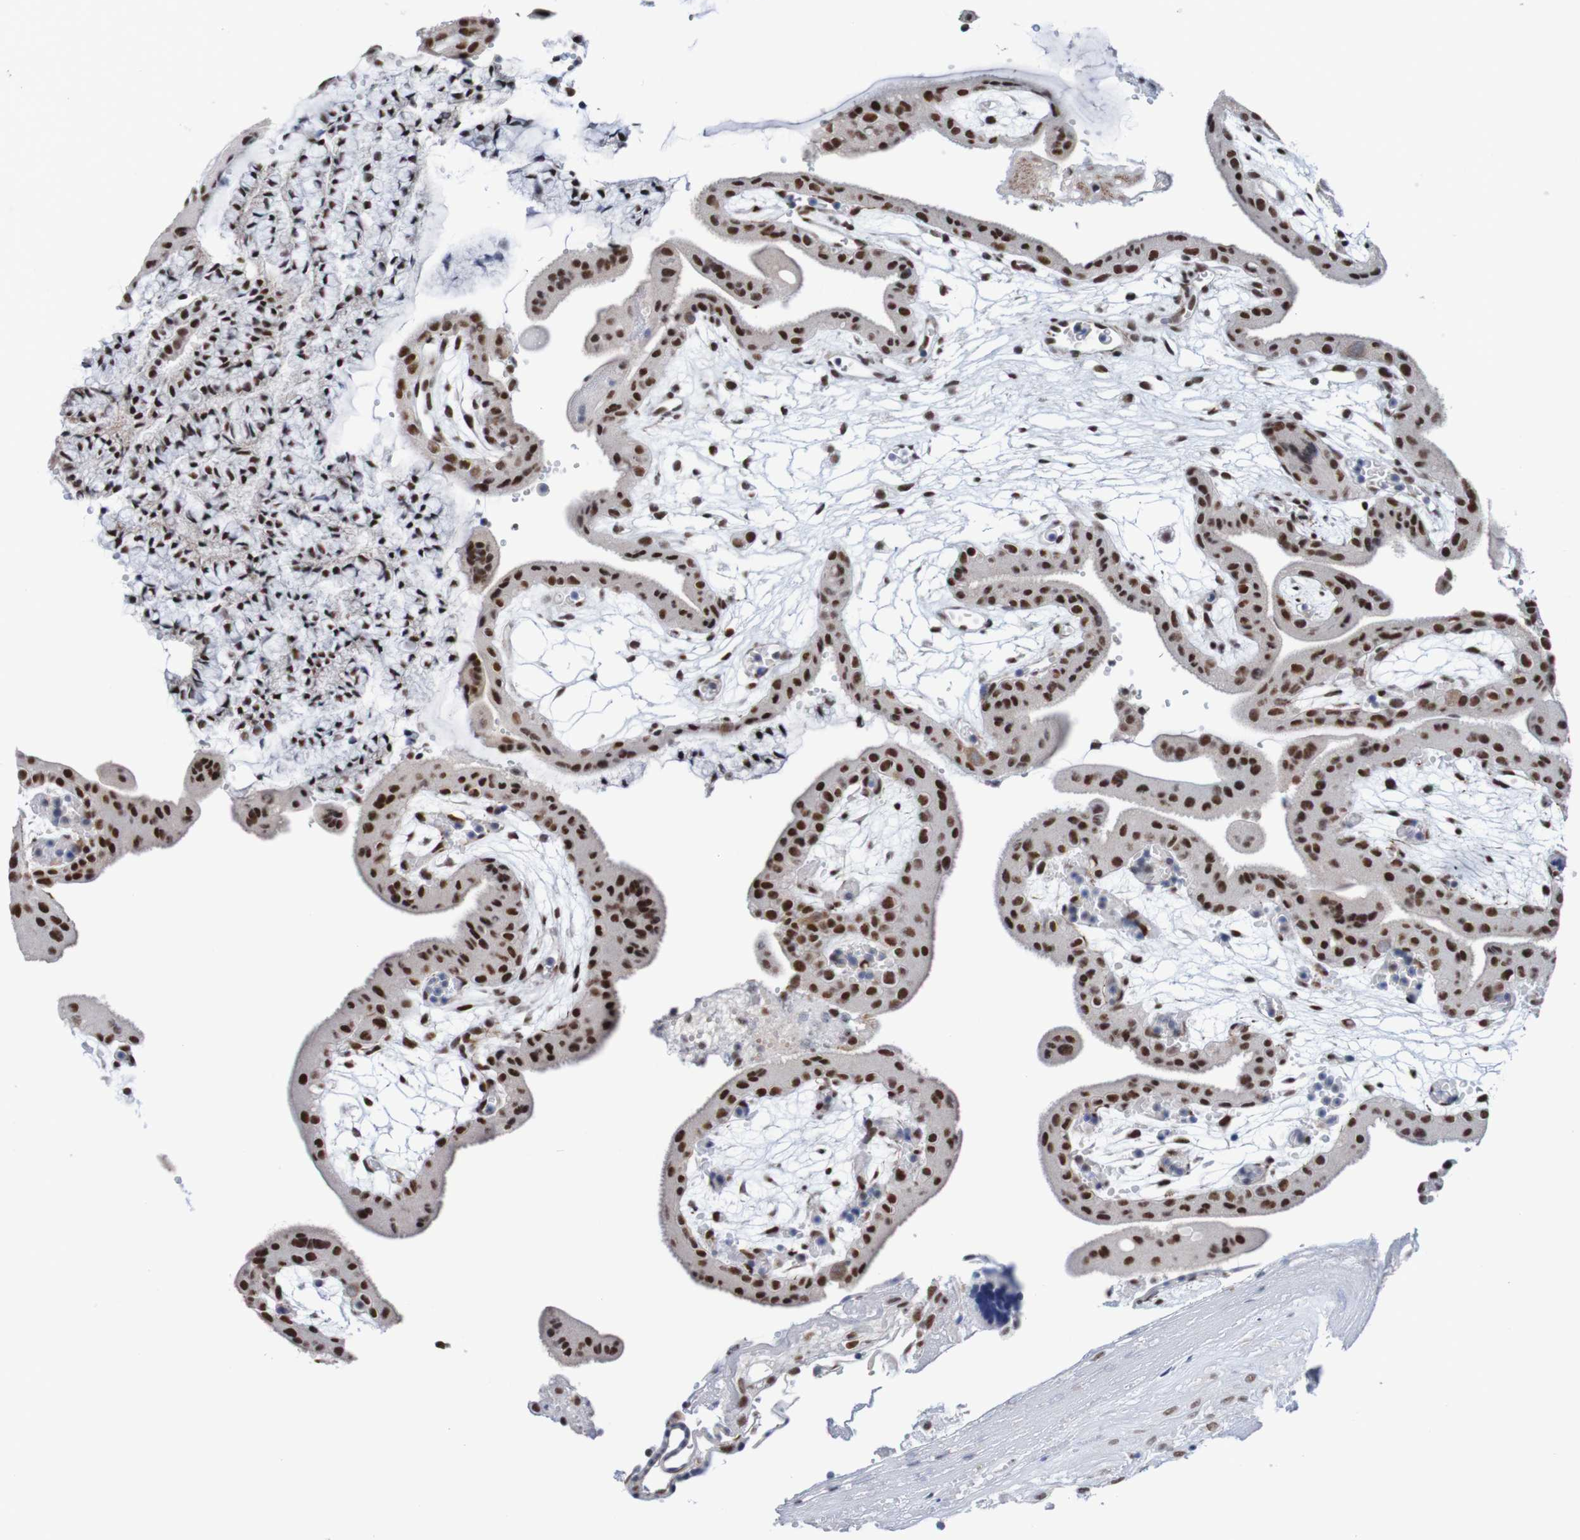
{"staining": {"intensity": "strong", "quantity": ">75%", "location": "nuclear"}, "tissue": "placenta", "cell_type": "Trophoblastic cells", "image_type": "normal", "snomed": [{"axis": "morphology", "description": "Normal tissue, NOS"}, {"axis": "topography", "description": "Placenta"}], "caption": "Benign placenta shows strong nuclear staining in about >75% of trophoblastic cells, visualized by immunohistochemistry.", "gene": "CDC5L", "patient": {"sex": "female", "age": 18}}